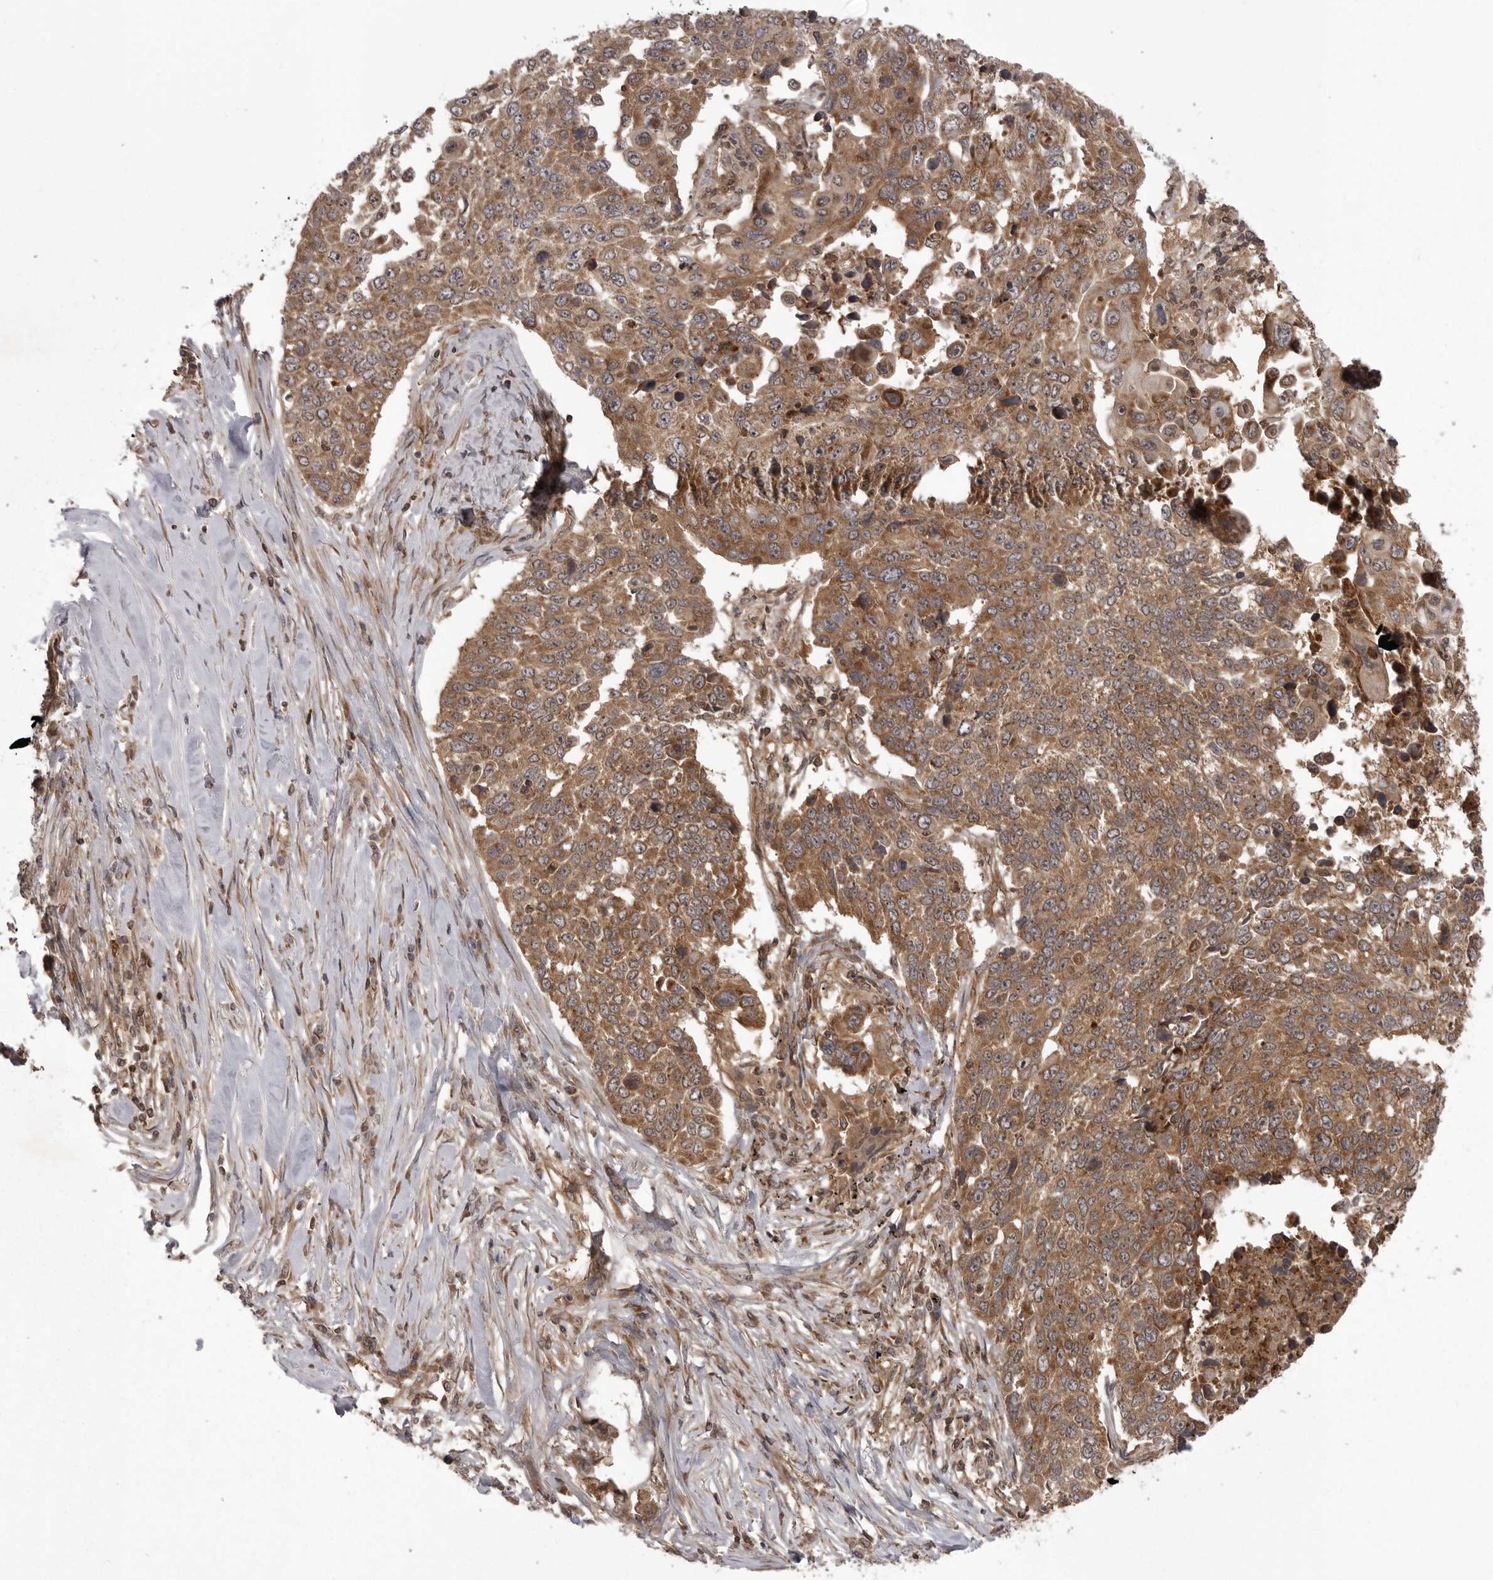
{"staining": {"intensity": "moderate", "quantity": ">75%", "location": "cytoplasmic/membranous"}, "tissue": "lung cancer", "cell_type": "Tumor cells", "image_type": "cancer", "snomed": [{"axis": "morphology", "description": "Squamous cell carcinoma, NOS"}, {"axis": "topography", "description": "Lung"}], "caption": "This is a micrograph of immunohistochemistry staining of lung cancer, which shows moderate positivity in the cytoplasmic/membranous of tumor cells.", "gene": "STK24", "patient": {"sex": "male", "age": 66}}